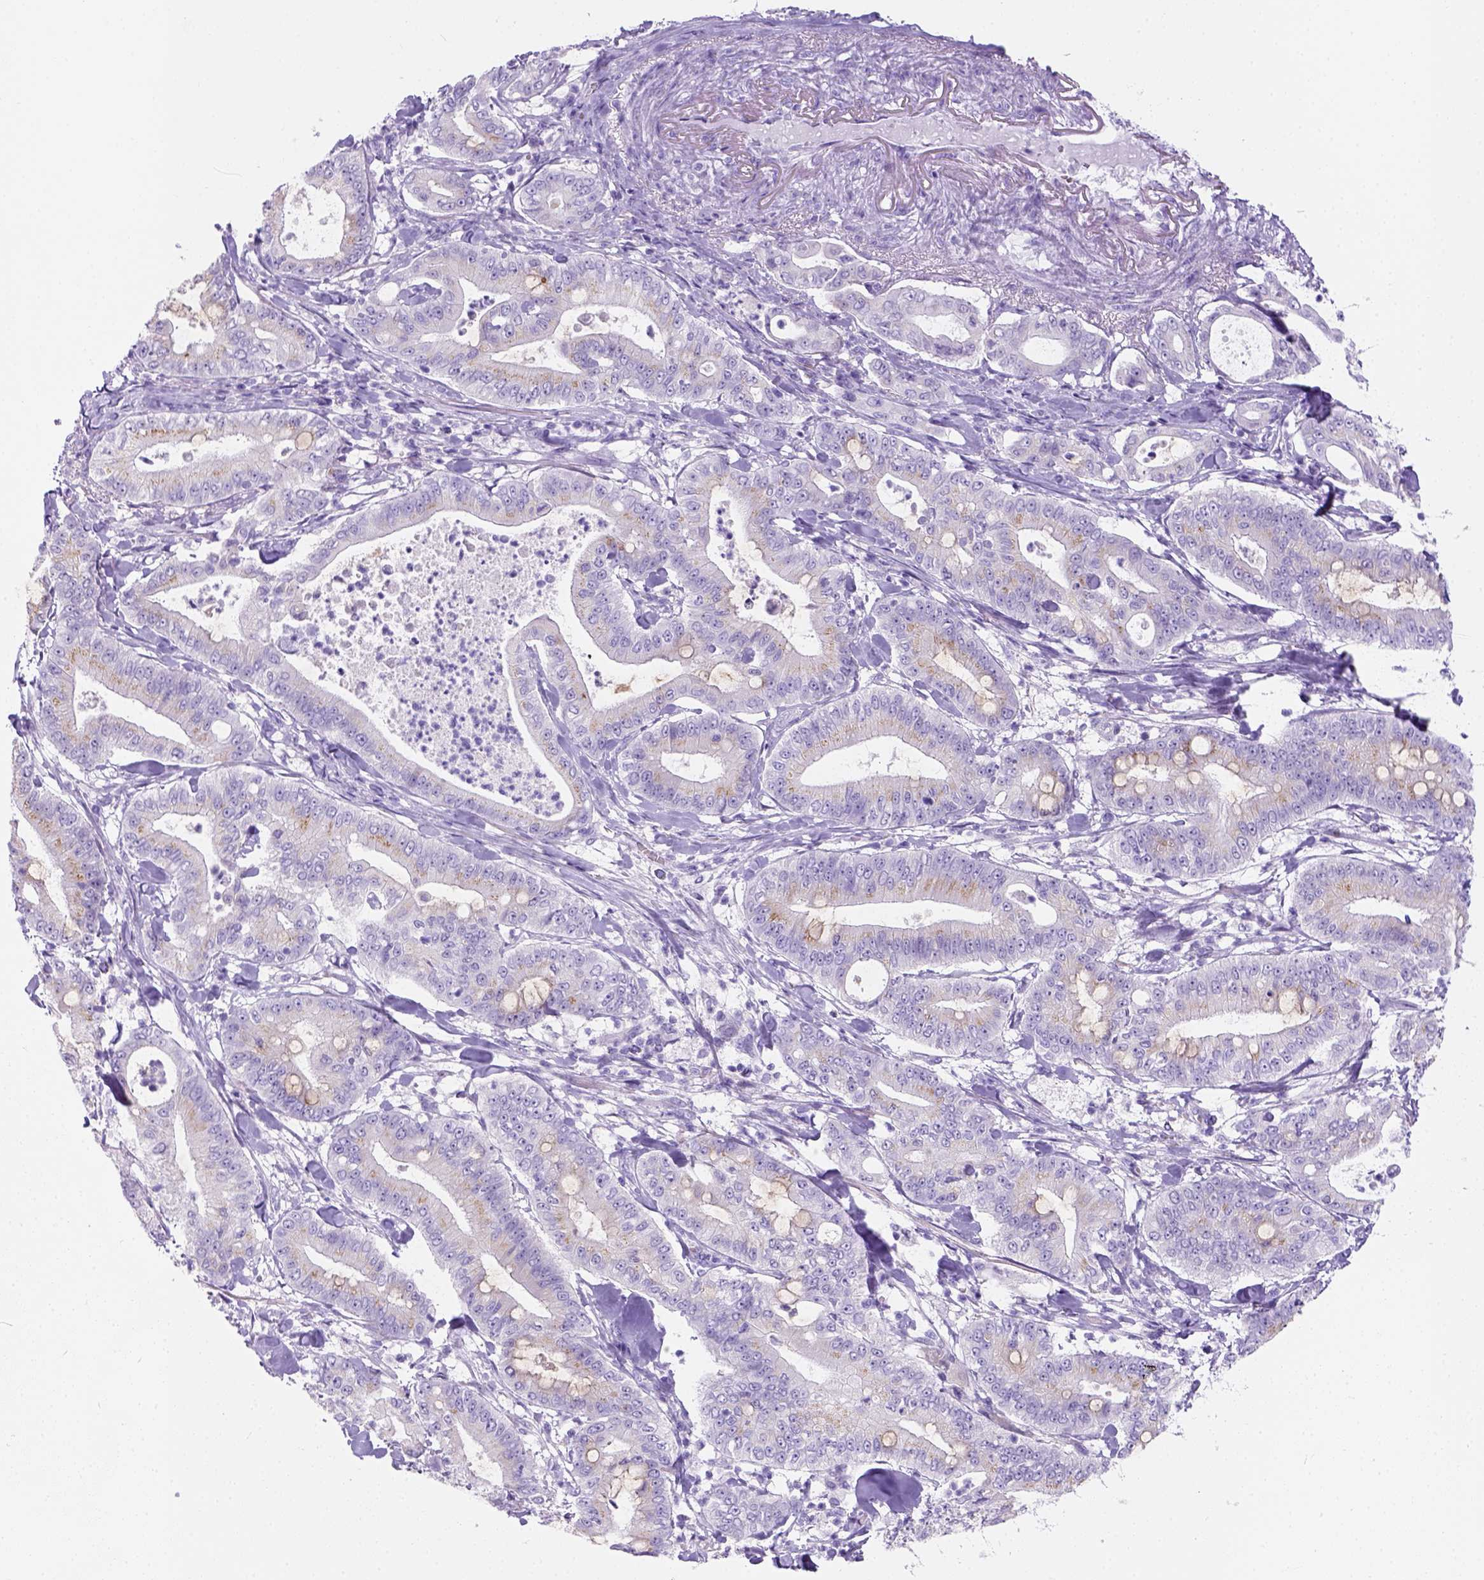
{"staining": {"intensity": "moderate", "quantity": "<25%", "location": "cytoplasmic/membranous"}, "tissue": "pancreatic cancer", "cell_type": "Tumor cells", "image_type": "cancer", "snomed": [{"axis": "morphology", "description": "Adenocarcinoma, NOS"}, {"axis": "topography", "description": "Pancreas"}], "caption": "Immunohistochemical staining of human pancreatic cancer (adenocarcinoma) shows low levels of moderate cytoplasmic/membranous expression in about <25% of tumor cells. (DAB = brown stain, brightfield microscopy at high magnification).", "gene": "PHF7", "patient": {"sex": "male", "age": 71}}